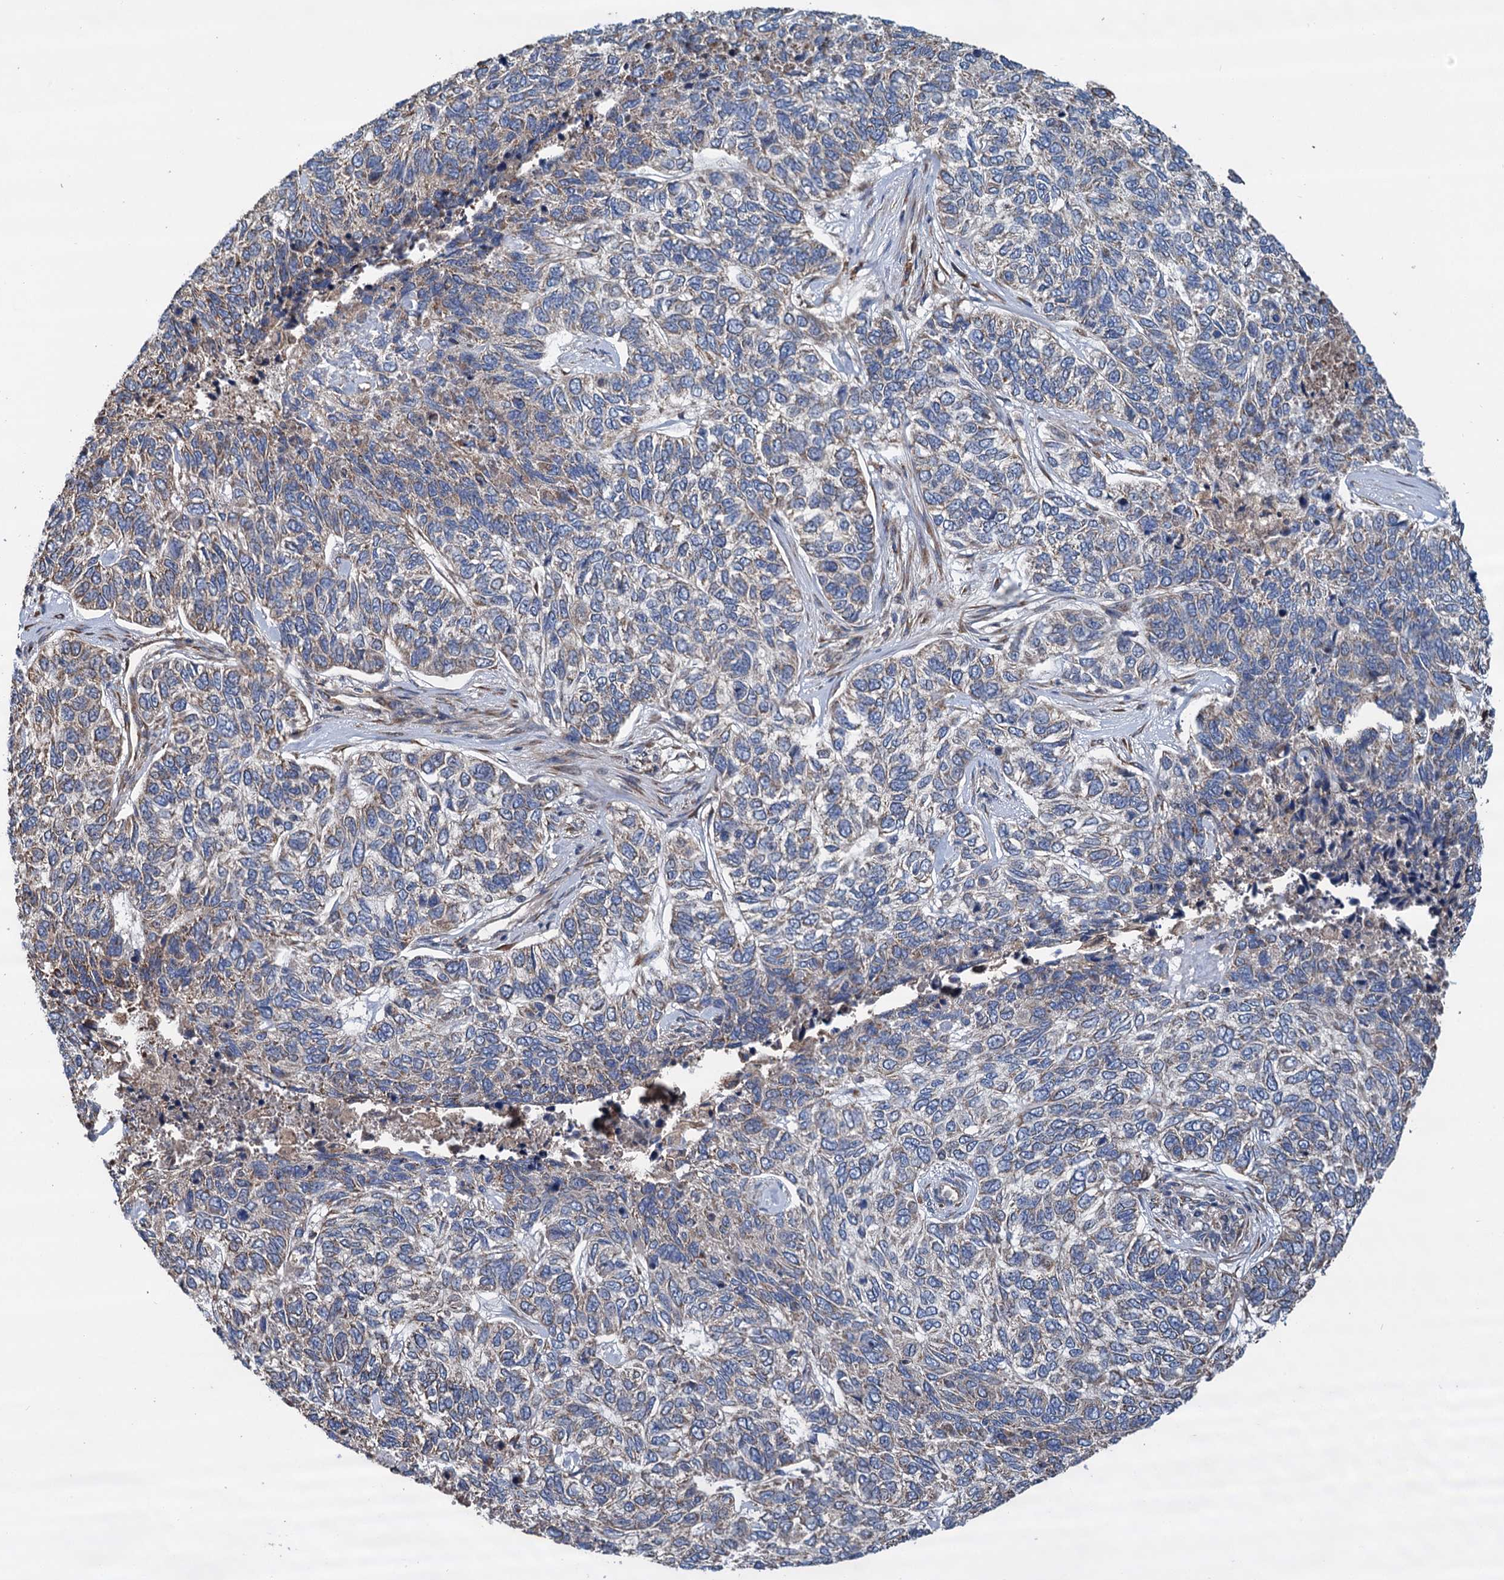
{"staining": {"intensity": "weak", "quantity": "<25%", "location": "cytoplasmic/membranous"}, "tissue": "skin cancer", "cell_type": "Tumor cells", "image_type": "cancer", "snomed": [{"axis": "morphology", "description": "Basal cell carcinoma"}, {"axis": "topography", "description": "Skin"}], "caption": "IHC of skin basal cell carcinoma reveals no expression in tumor cells.", "gene": "LINS1", "patient": {"sex": "female", "age": 65}}